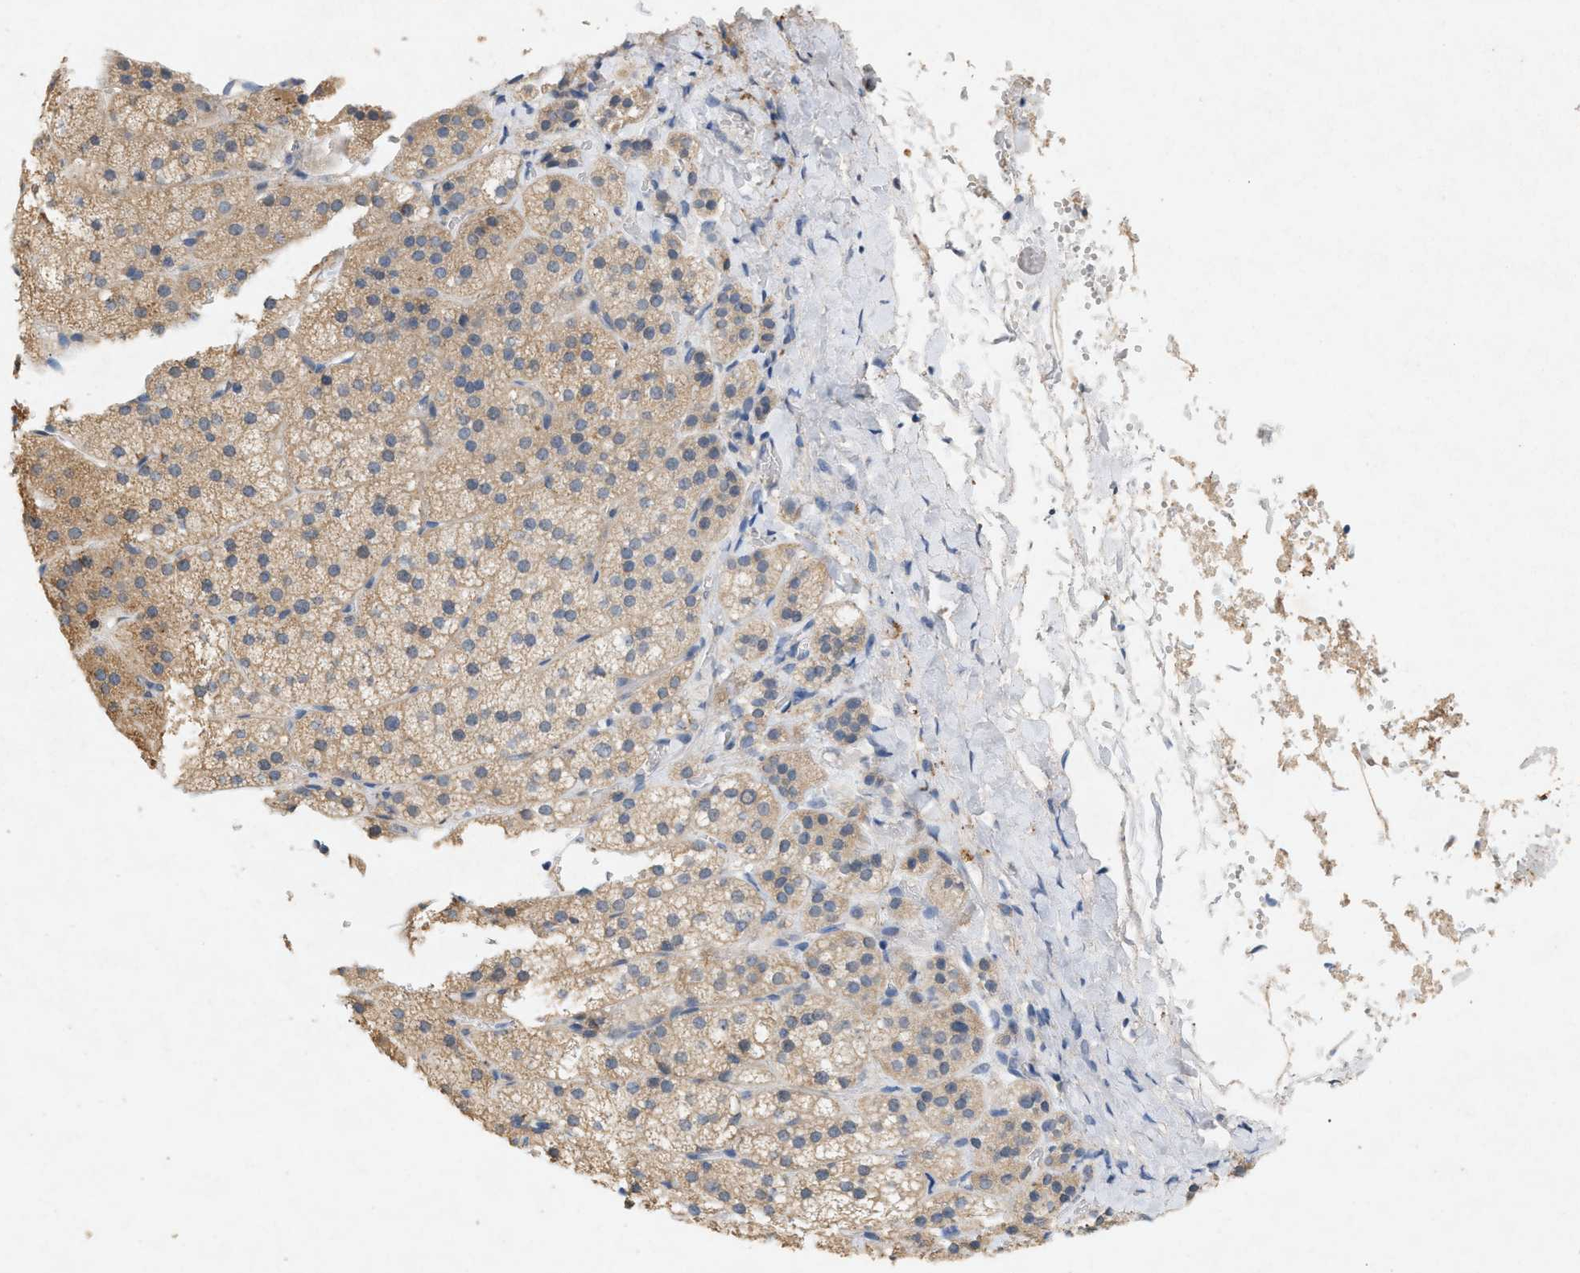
{"staining": {"intensity": "moderate", "quantity": ">75%", "location": "cytoplasmic/membranous"}, "tissue": "adrenal gland", "cell_type": "Glandular cells", "image_type": "normal", "snomed": [{"axis": "morphology", "description": "Normal tissue, NOS"}, {"axis": "topography", "description": "Adrenal gland"}], "caption": "Immunohistochemistry (IHC) (DAB (3,3'-diaminobenzidine)) staining of normal adrenal gland displays moderate cytoplasmic/membranous protein staining in approximately >75% of glandular cells.", "gene": "DCAF7", "patient": {"sex": "female", "age": 44}}